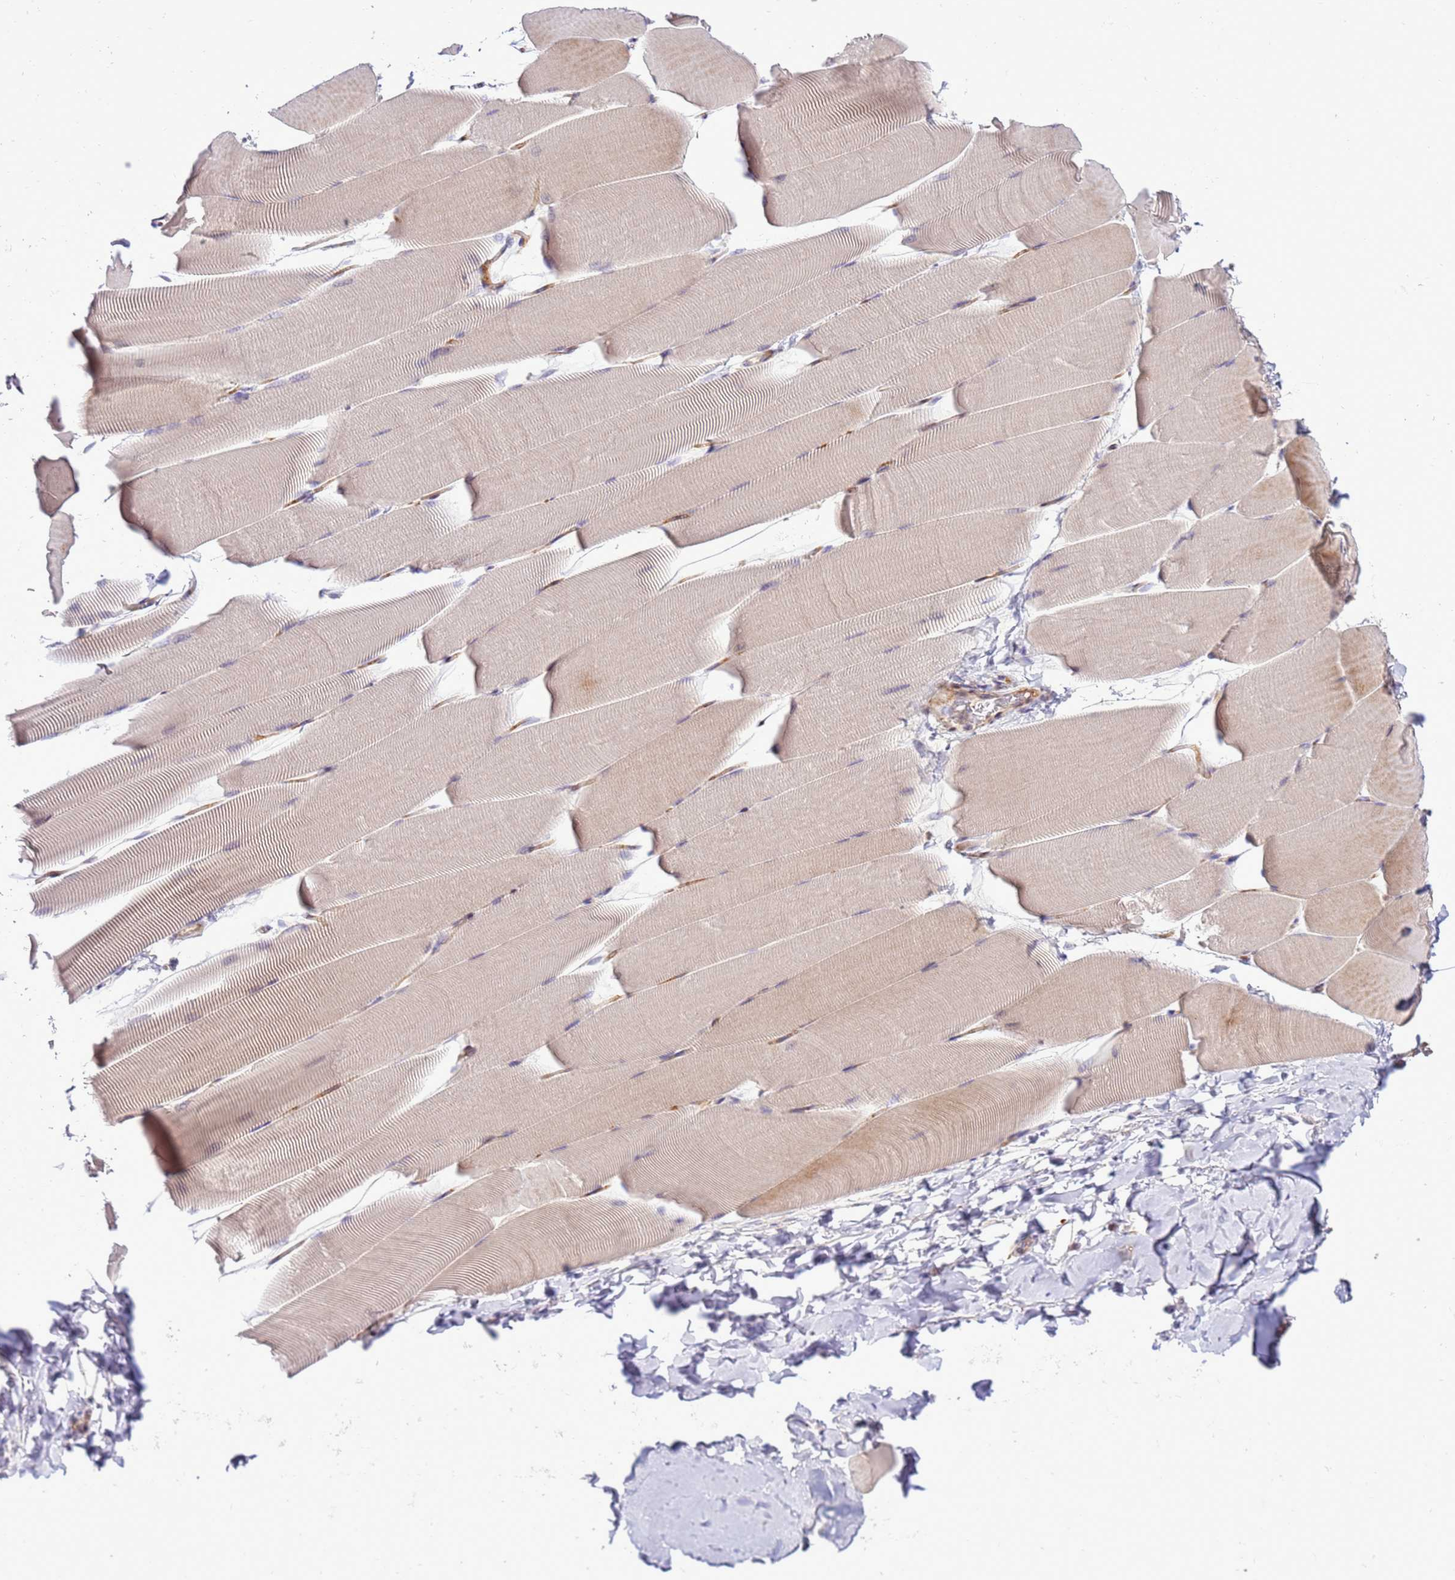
{"staining": {"intensity": "weak", "quantity": "25%-75%", "location": "cytoplasmic/membranous"}, "tissue": "skeletal muscle", "cell_type": "Myocytes", "image_type": "normal", "snomed": [{"axis": "morphology", "description": "Normal tissue, NOS"}, {"axis": "topography", "description": "Skeletal muscle"}], "caption": "Weak cytoplasmic/membranous positivity for a protein is appreciated in approximately 25%-75% of myocytes of unremarkable skeletal muscle using immunohistochemistry (IHC).", "gene": "ZNF624", "patient": {"sex": "male", "age": 25}}